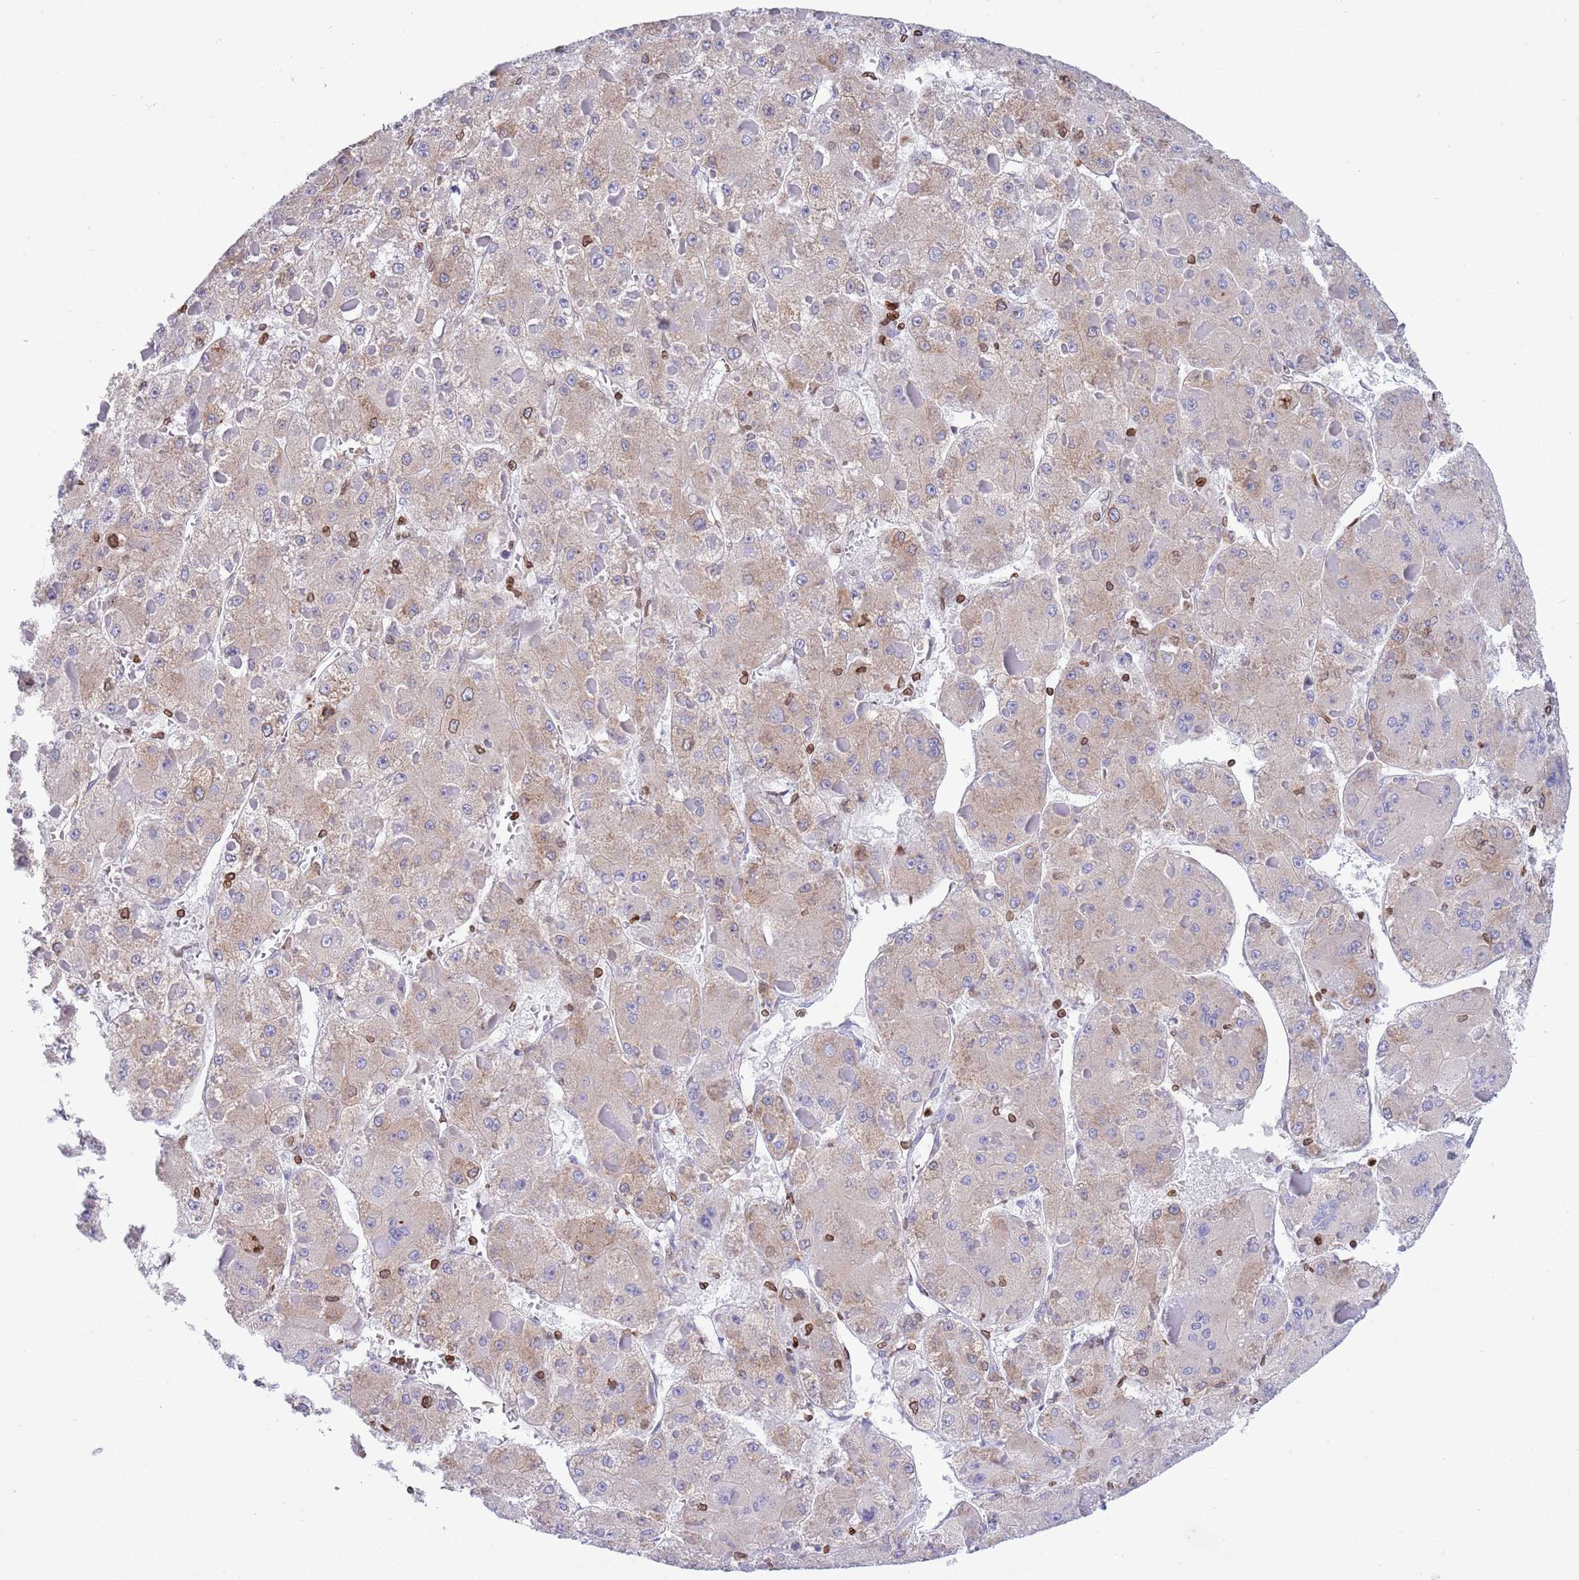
{"staining": {"intensity": "weak", "quantity": "25%-75%", "location": "cytoplasmic/membranous,nuclear"}, "tissue": "liver cancer", "cell_type": "Tumor cells", "image_type": "cancer", "snomed": [{"axis": "morphology", "description": "Carcinoma, Hepatocellular, NOS"}, {"axis": "topography", "description": "Liver"}], "caption": "About 25%-75% of tumor cells in human liver cancer (hepatocellular carcinoma) exhibit weak cytoplasmic/membranous and nuclear protein expression as visualized by brown immunohistochemical staining.", "gene": "LBR", "patient": {"sex": "female", "age": 73}}